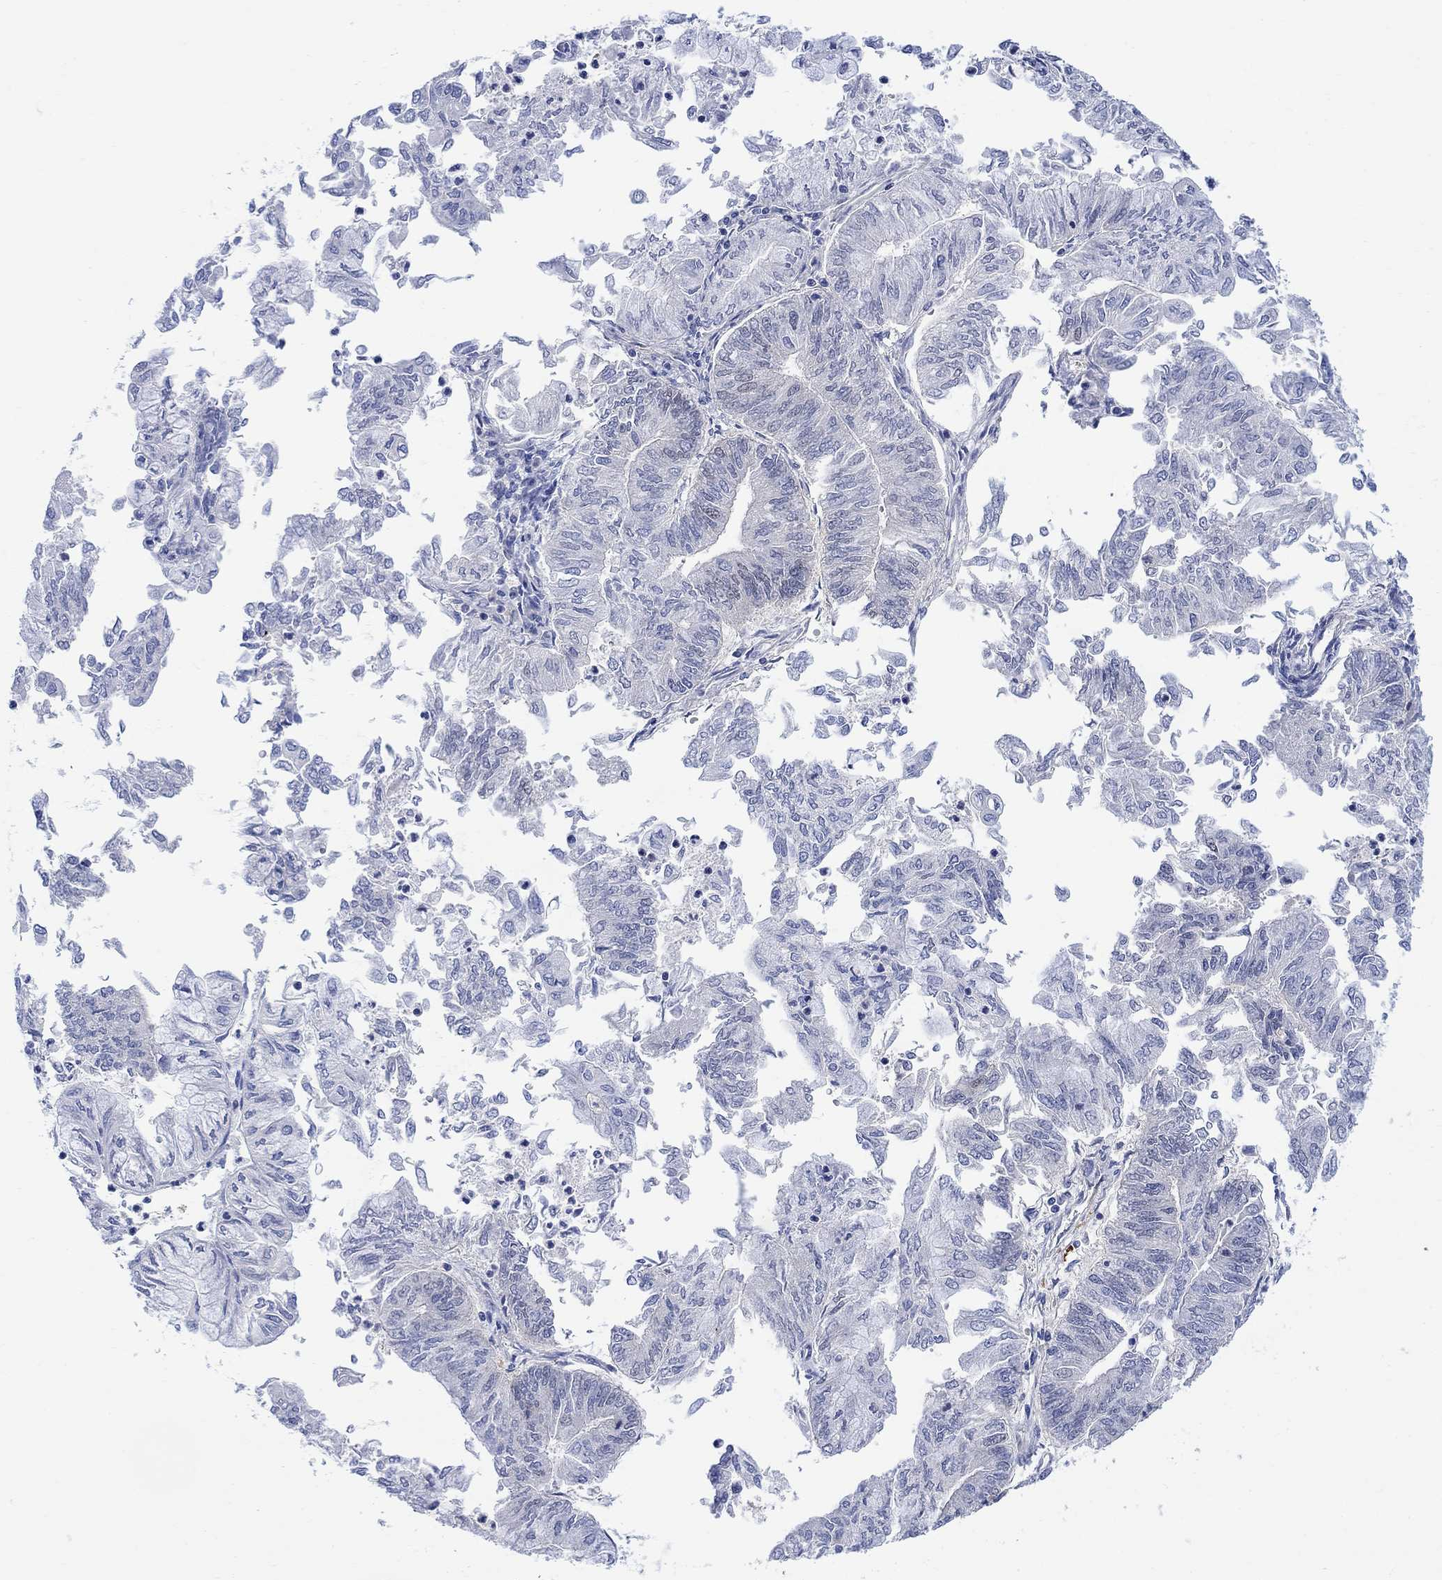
{"staining": {"intensity": "negative", "quantity": "none", "location": "none"}, "tissue": "endometrial cancer", "cell_type": "Tumor cells", "image_type": "cancer", "snomed": [{"axis": "morphology", "description": "Adenocarcinoma, NOS"}, {"axis": "topography", "description": "Endometrium"}], "caption": "A micrograph of endometrial adenocarcinoma stained for a protein exhibits no brown staining in tumor cells.", "gene": "ARSK", "patient": {"sex": "female", "age": 59}}